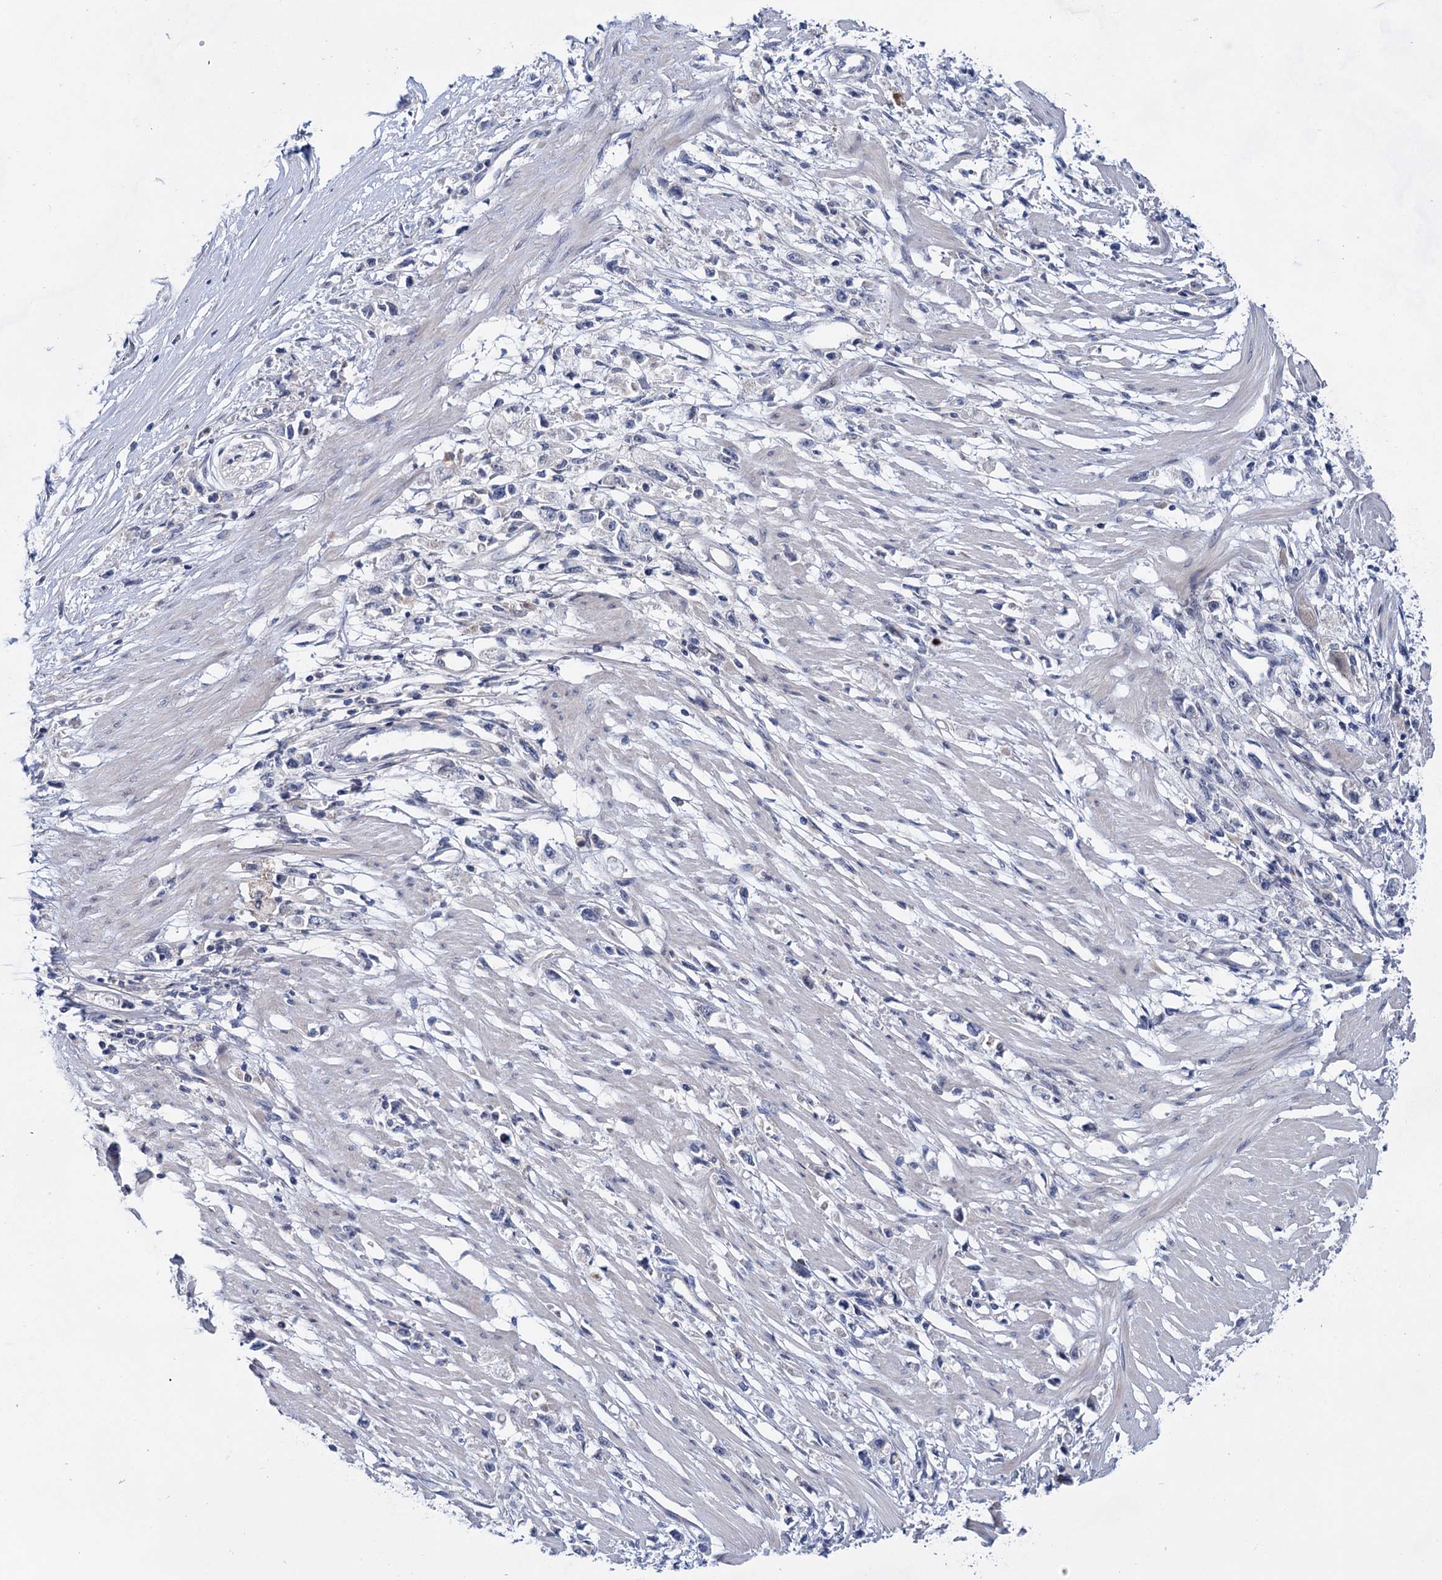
{"staining": {"intensity": "negative", "quantity": "none", "location": "none"}, "tissue": "stomach cancer", "cell_type": "Tumor cells", "image_type": "cancer", "snomed": [{"axis": "morphology", "description": "Adenocarcinoma, NOS"}, {"axis": "topography", "description": "Stomach"}], "caption": "DAB immunohistochemical staining of stomach cancer (adenocarcinoma) demonstrates no significant expression in tumor cells.", "gene": "MORN3", "patient": {"sex": "female", "age": 59}}